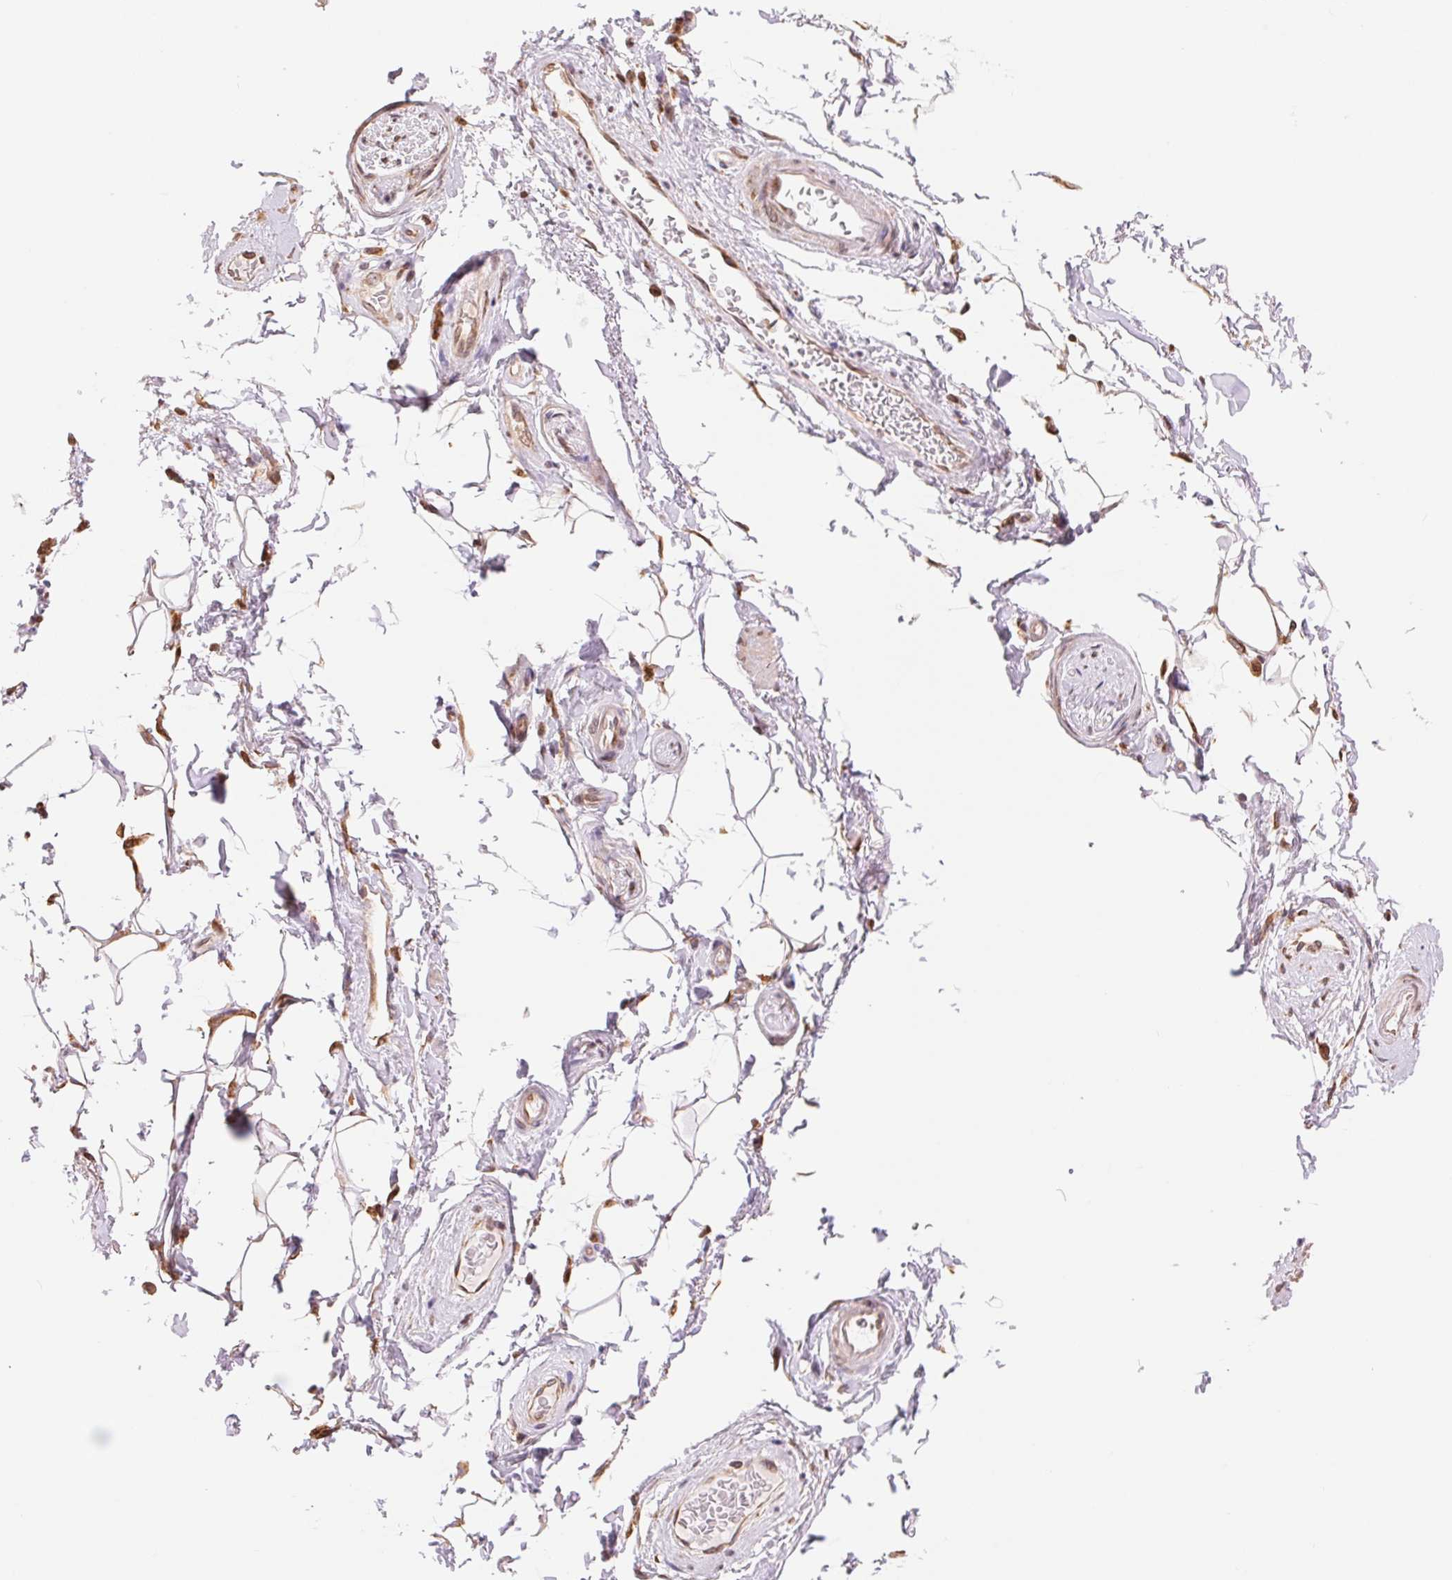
{"staining": {"intensity": "weak", "quantity": ">75%", "location": "cytoplasmic/membranous"}, "tissue": "adipose tissue", "cell_type": "Adipocytes", "image_type": "normal", "snomed": [{"axis": "morphology", "description": "Normal tissue, NOS"}, {"axis": "topography", "description": "Anal"}, {"axis": "topography", "description": "Peripheral nerve tissue"}], "caption": "Immunohistochemistry (IHC) image of benign adipose tissue: adipose tissue stained using IHC reveals low levels of weak protein expression localized specifically in the cytoplasmic/membranous of adipocytes, appearing as a cytoplasmic/membranous brown color.", "gene": "RPN1", "patient": {"sex": "male", "age": 51}}